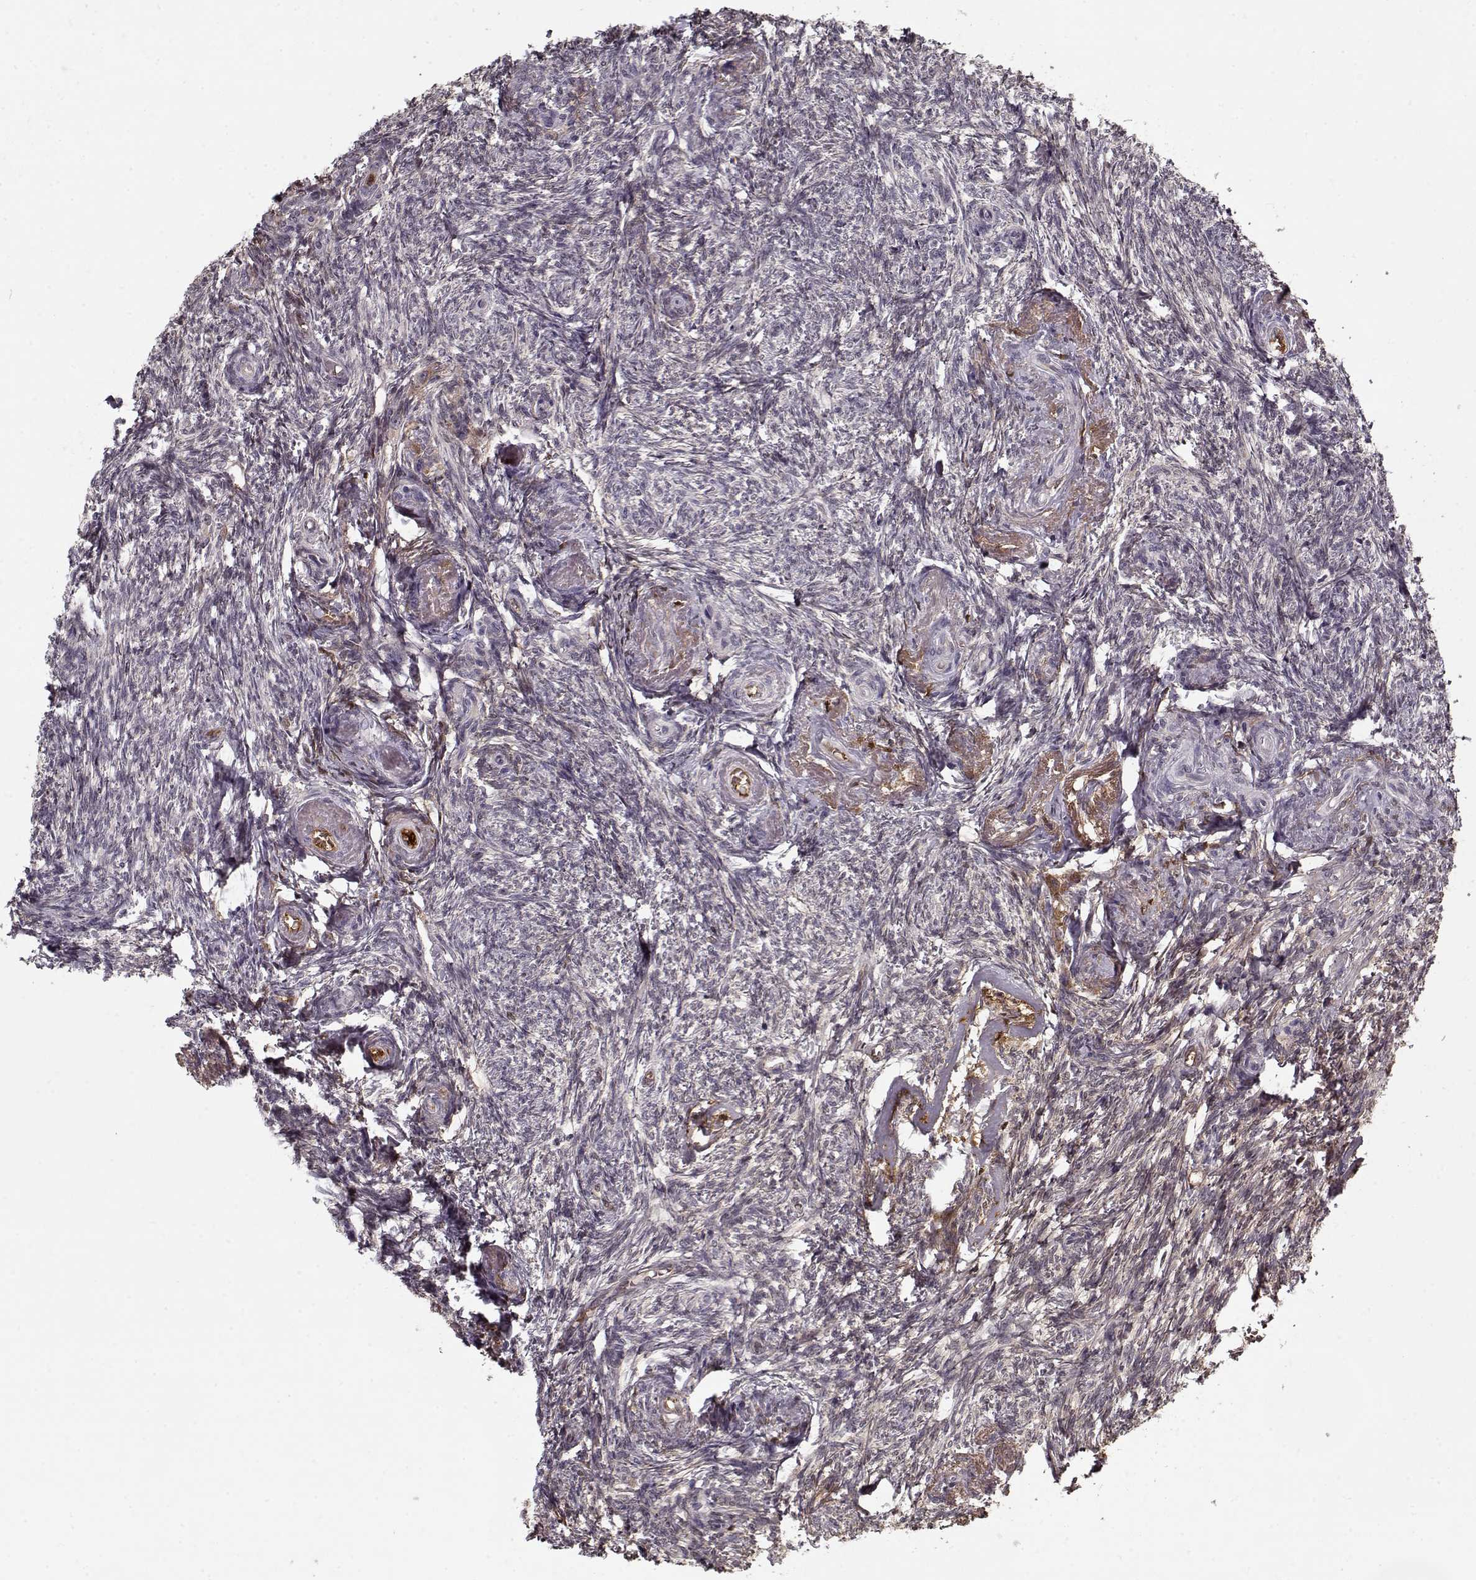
{"staining": {"intensity": "negative", "quantity": "none", "location": "none"}, "tissue": "ovary", "cell_type": "Ovarian stroma cells", "image_type": "normal", "snomed": [{"axis": "morphology", "description": "Normal tissue, NOS"}, {"axis": "topography", "description": "Ovary"}], "caption": "Ovarian stroma cells show no significant positivity in unremarkable ovary. (Immunohistochemistry, brightfield microscopy, high magnification).", "gene": "AFM", "patient": {"sex": "female", "age": 72}}